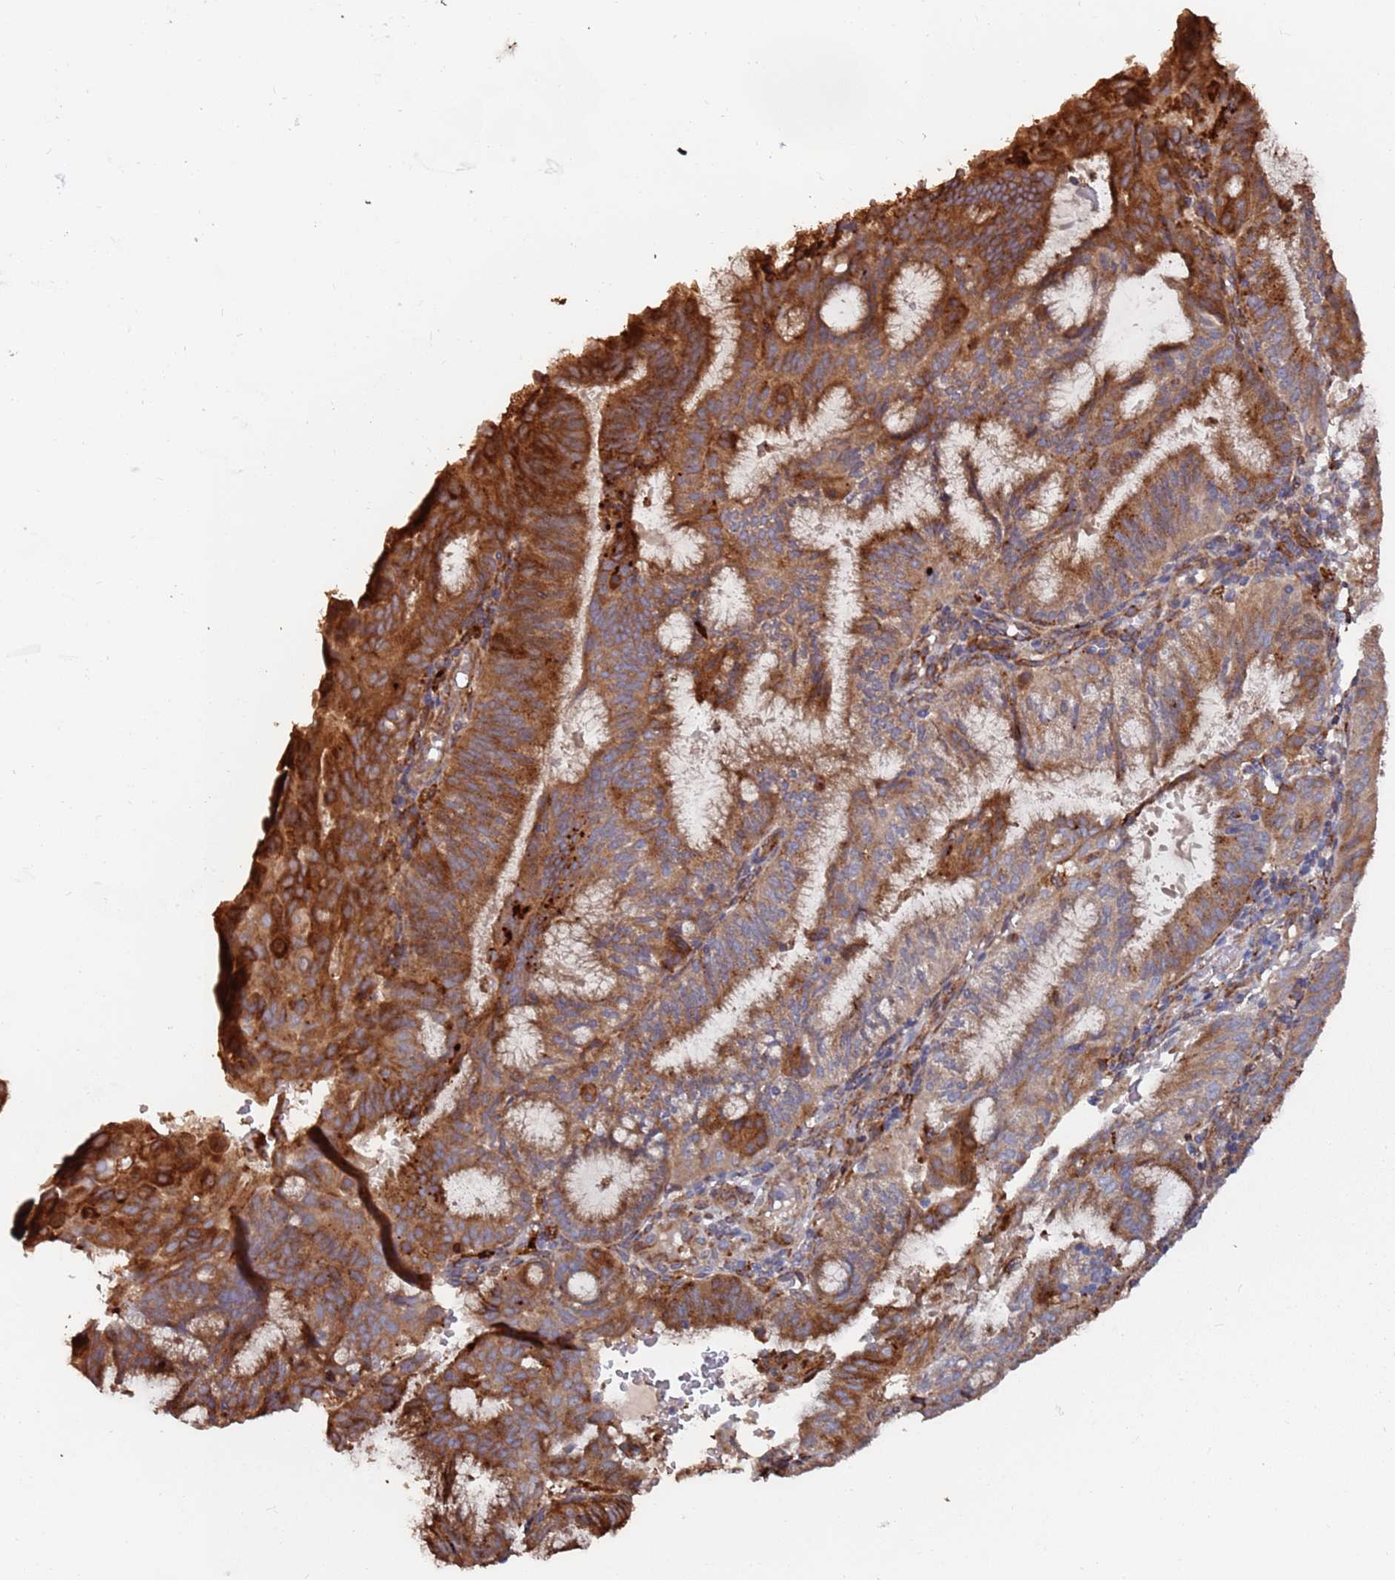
{"staining": {"intensity": "strong", "quantity": ">75%", "location": "cytoplasmic/membranous"}, "tissue": "endometrial cancer", "cell_type": "Tumor cells", "image_type": "cancer", "snomed": [{"axis": "morphology", "description": "Adenocarcinoma, NOS"}, {"axis": "topography", "description": "Endometrium"}], "caption": "Immunohistochemistry (IHC) micrograph of neoplastic tissue: endometrial cancer (adenocarcinoma) stained using immunohistochemistry (IHC) reveals high levels of strong protein expression localized specifically in the cytoplasmic/membranous of tumor cells, appearing as a cytoplasmic/membranous brown color.", "gene": "LACC1", "patient": {"sex": "female", "age": 49}}